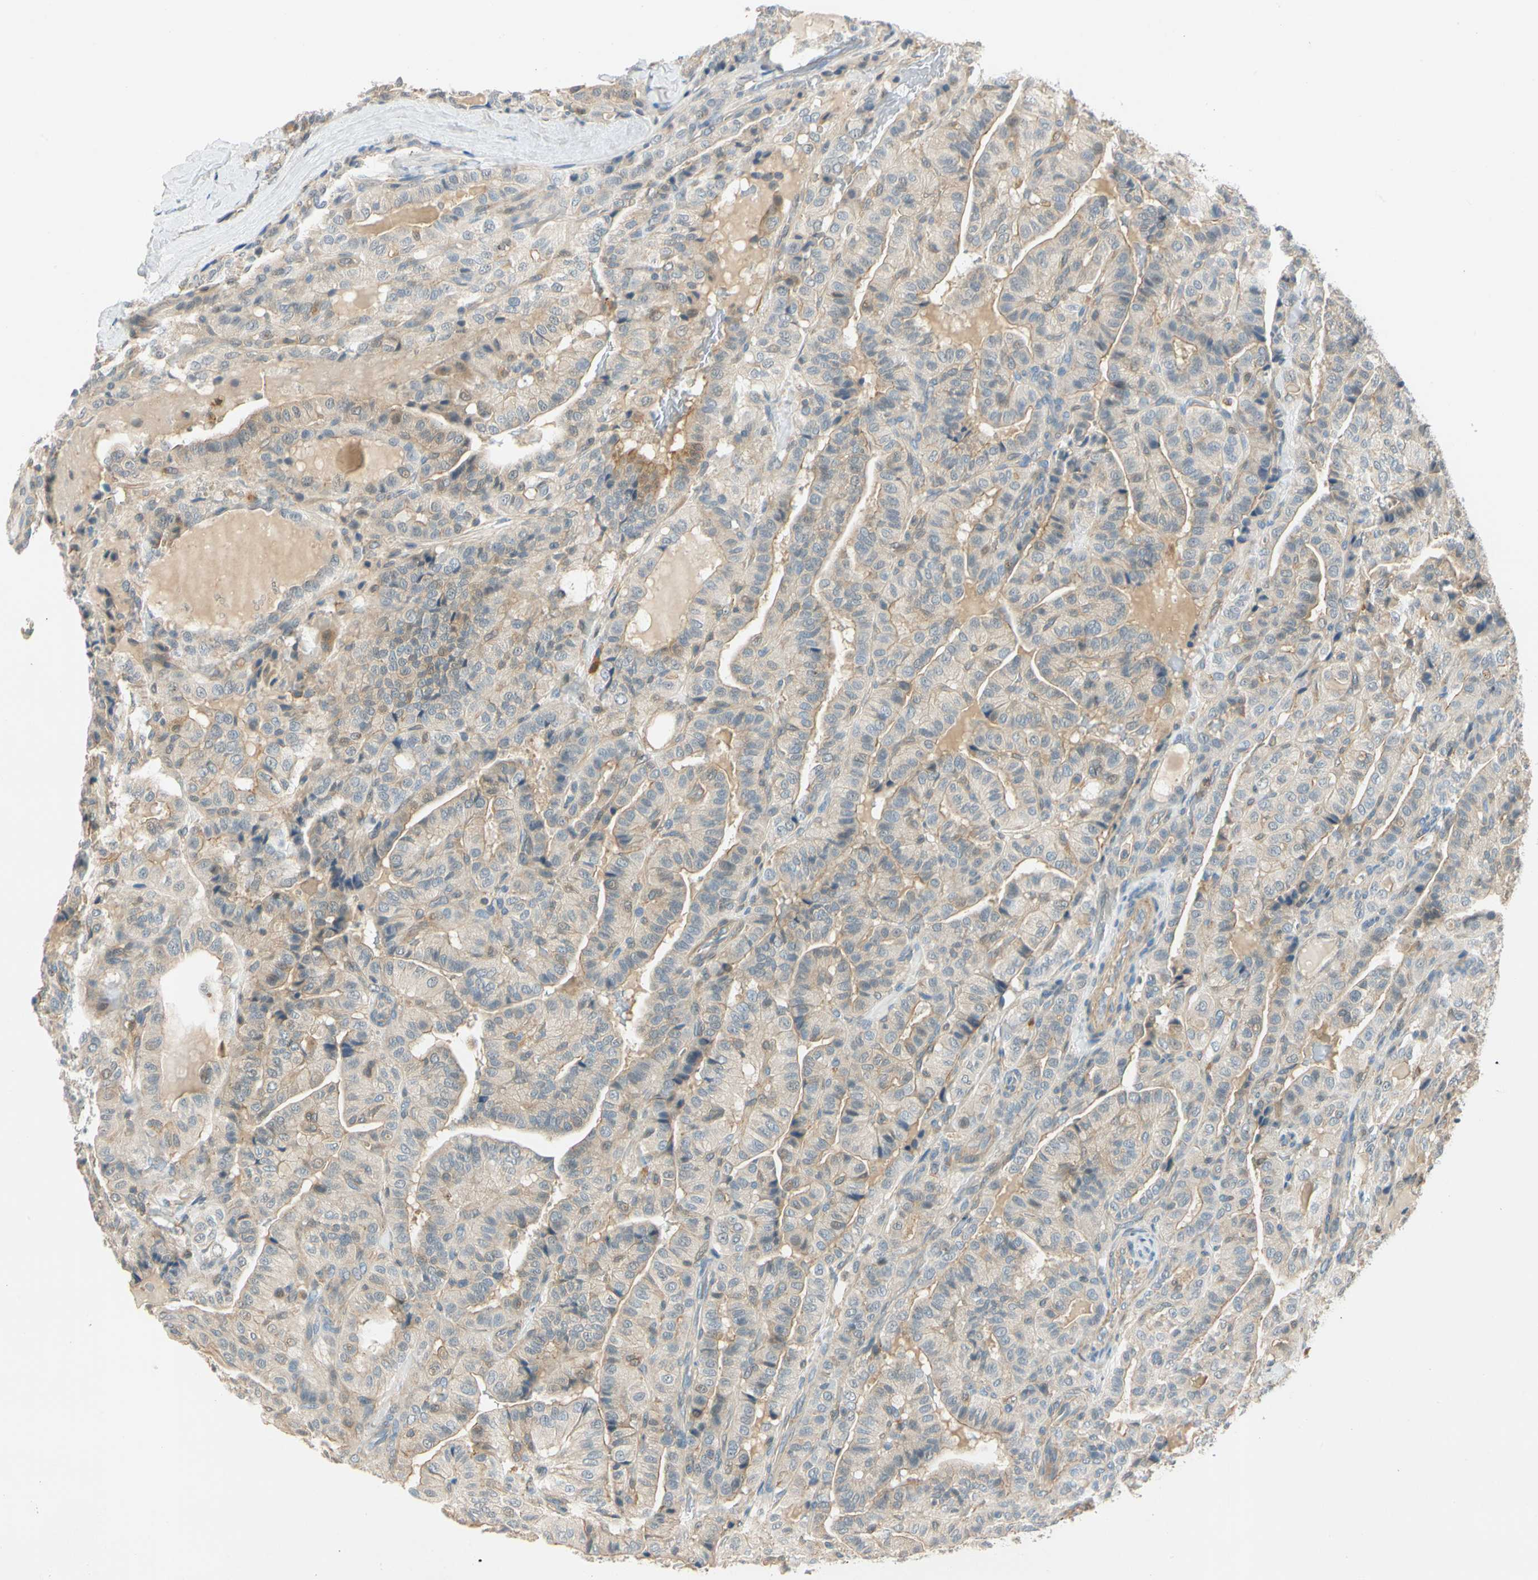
{"staining": {"intensity": "weak", "quantity": ">75%", "location": "cytoplasmic/membranous"}, "tissue": "thyroid cancer", "cell_type": "Tumor cells", "image_type": "cancer", "snomed": [{"axis": "morphology", "description": "Papillary adenocarcinoma, NOS"}, {"axis": "topography", "description": "Thyroid gland"}], "caption": "Immunohistochemical staining of papillary adenocarcinoma (thyroid) displays low levels of weak cytoplasmic/membranous protein expression in approximately >75% of tumor cells.", "gene": "WIPI1", "patient": {"sex": "male", "age": 77}}